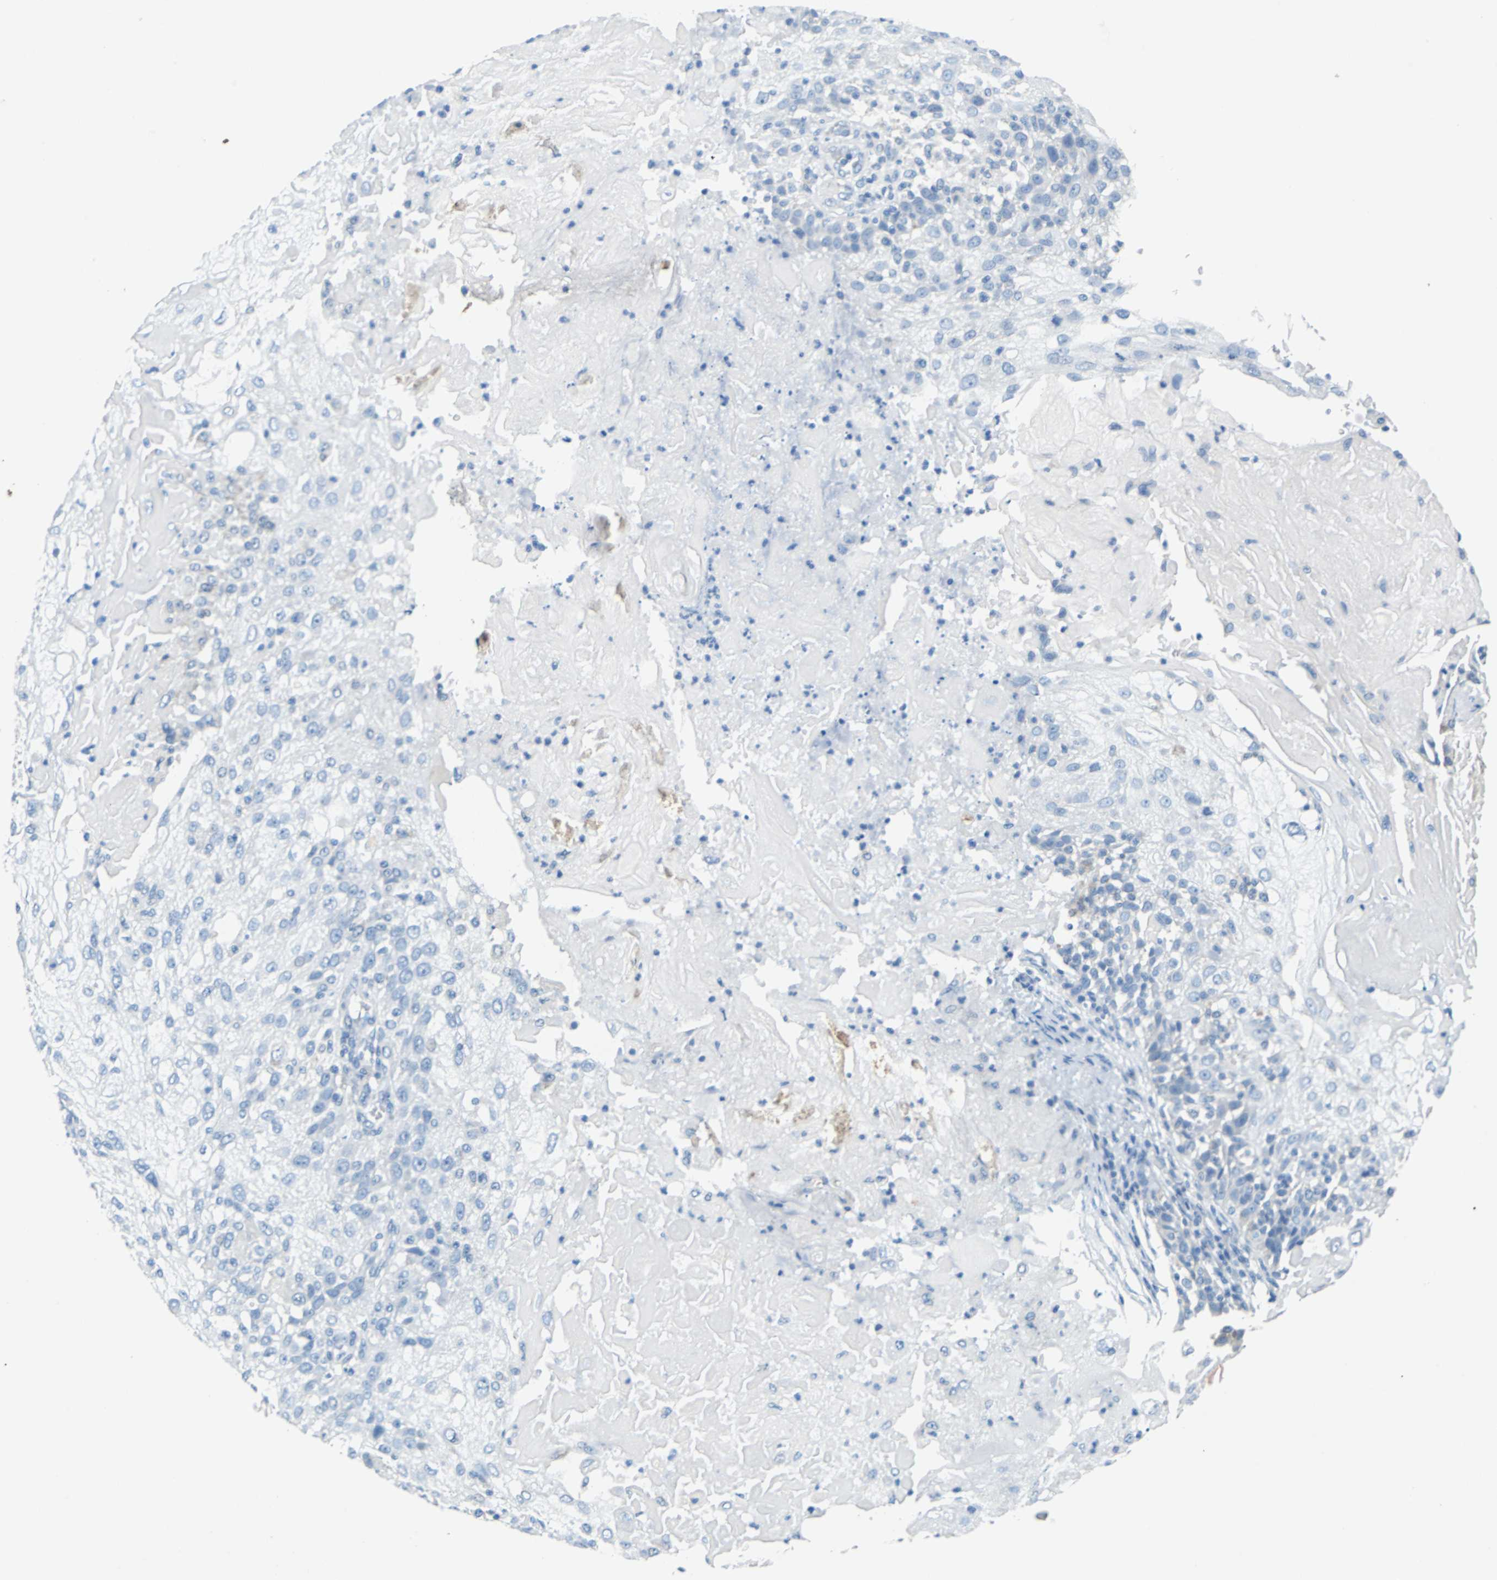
{"staining": {"intensity": "negative", "quantity": "none", "location": "none"}, "tissue": "skin cancer", "cell_type": "Tumor cells", "image_type": "cancer", "snomed": [{"axis": "morphology", "description": "Normal tissue, NOS"}, {"axis": "morphology", "description": "Squamous cell carcinoma, NOS"}, {"axis": "topography", "description": "Skin"}], "caption": "Photomicrograph shows no significant protein staining in tumor cells of skin cancer (squamous cell carcinoma).", "gene": "TEX264", "patient": {"sex": "female", "age": 83}}